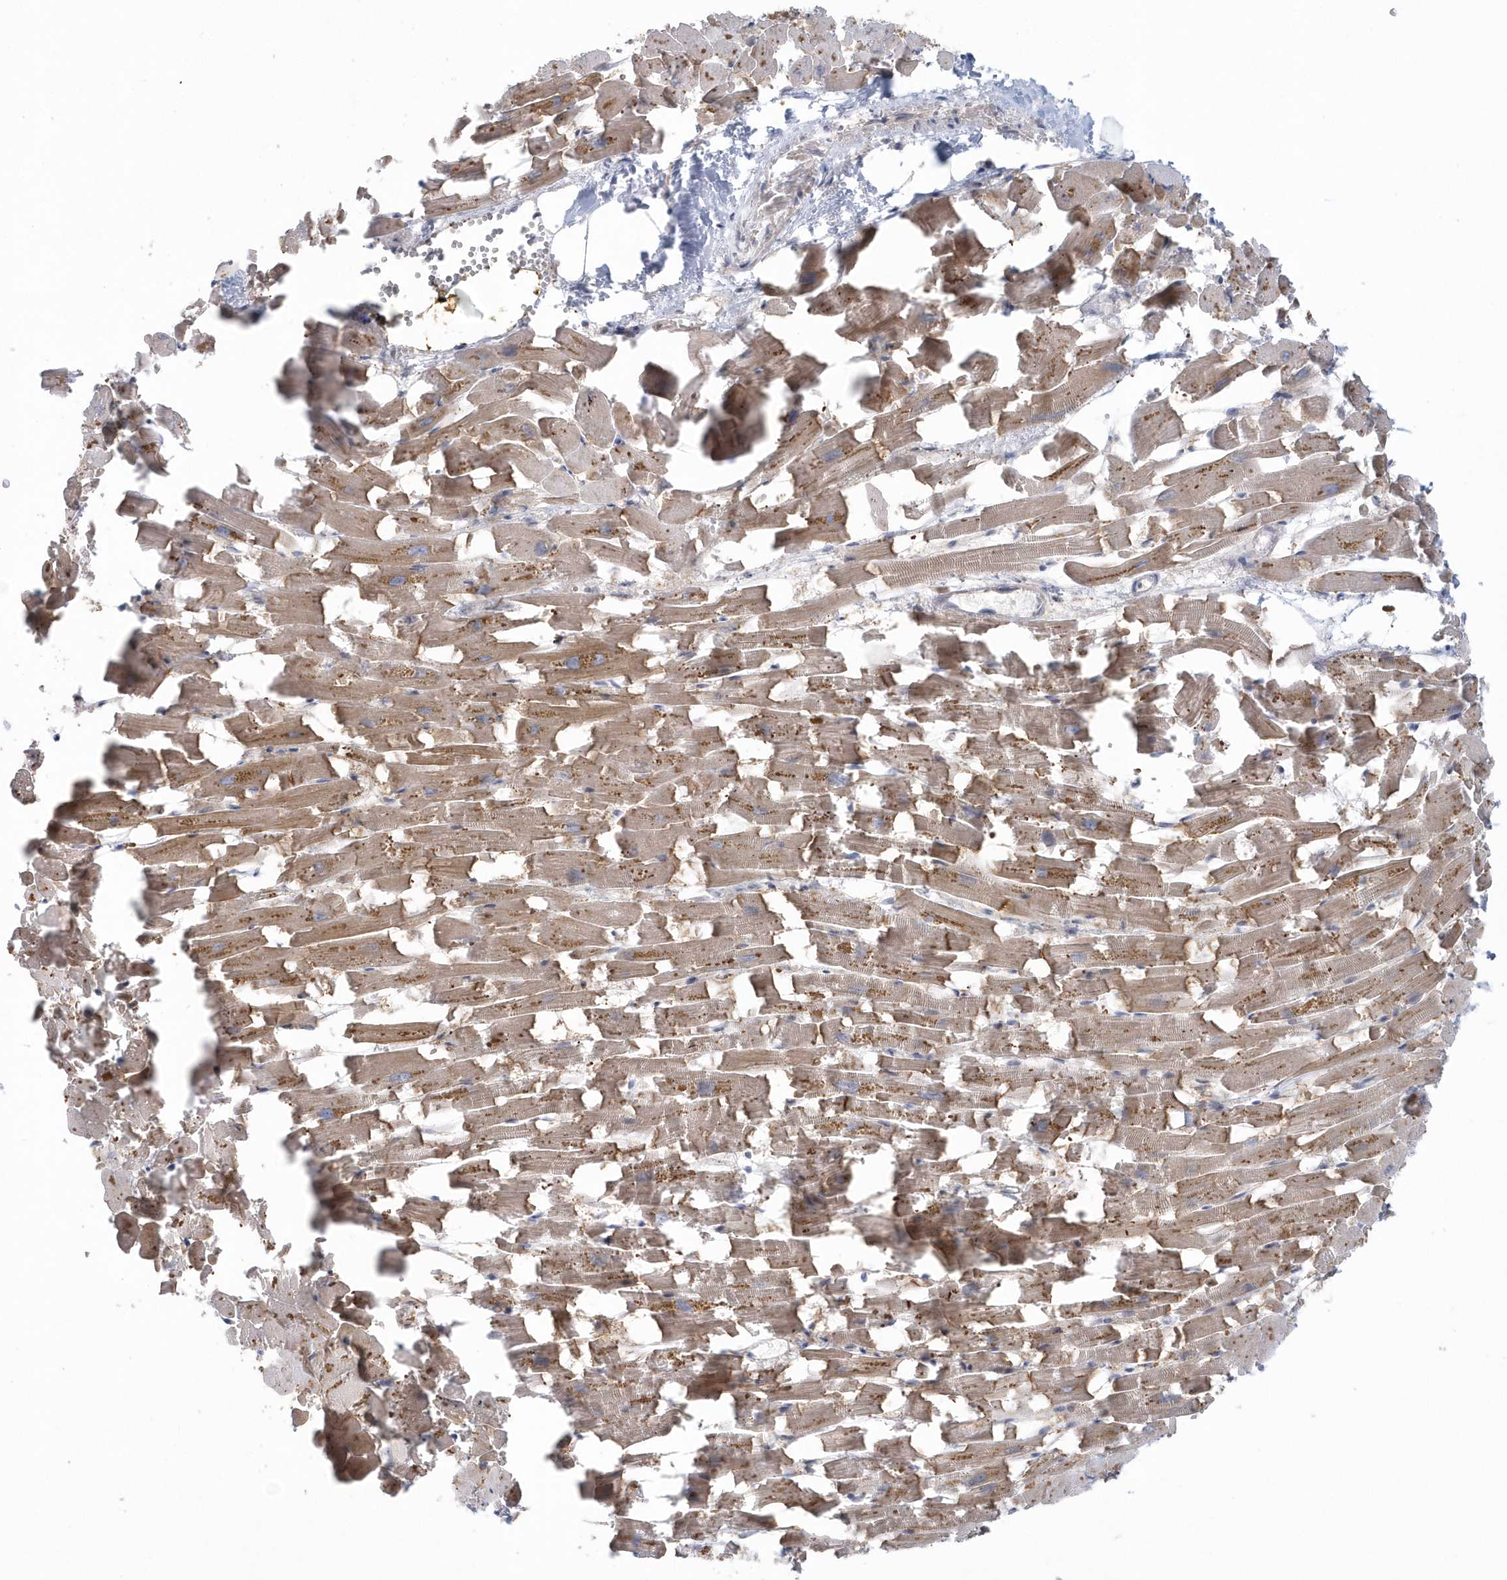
{"staining": {"intensity": "strong", "quantity": "25%-75%", "location": "cytoplasmic/membranous"}, "tissue": "heart muscle", "cell_type": "Cardiomyocytes", "image_type": "normal", "snomed": [{"axis": "morphology", "description": "Normal tissue, NOS"}, {"axis": "topography", "description": "Heart"}], "caption": "Protein positivity by immunohistochemistry (IHC) displays strong cytoplasmic/membranous expression in about 25%-75% of cardiomyocytes in normal heart muscle. (DAB IHC, brown staining for protein, blue staining for nuclei).", "gene": "RAI14", "patient": {"sex": "female", "age": 64}}